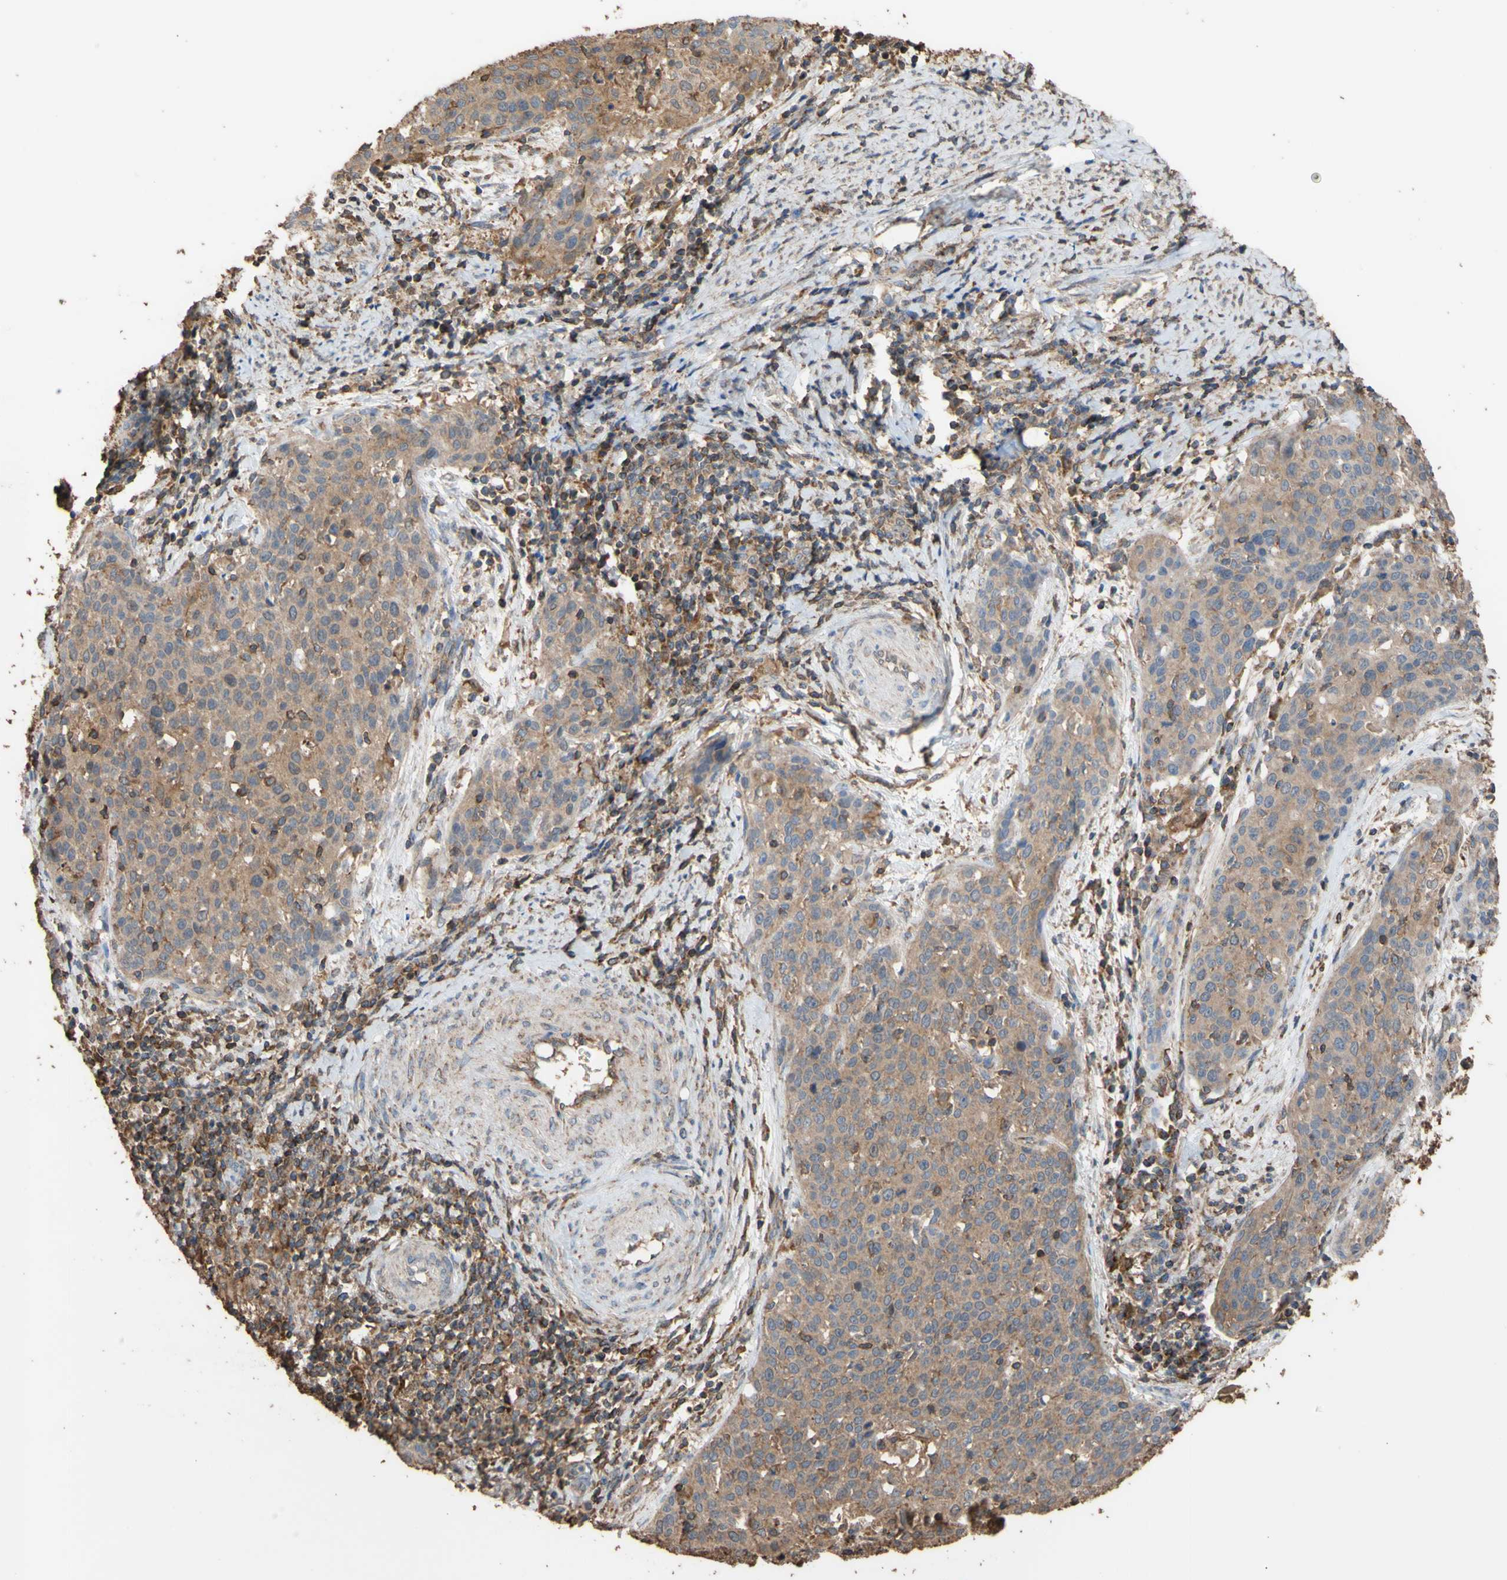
{"staining": {"intensity": "moderate", "quantity": ">75%", "location": "cytoplasmic/membranous"}, "tissue": "cervical cancer", "cell_type": "Tumor cells", "image_type": "cancer", "snomed": [{"axis": "morphology", "description": "Squamous cell carcinoma, NOS"}, {"axis": "topography", "description": "Cervix"}], "caption": "A high-resolution photomicrograph shows IHC staining of cervical cancer, which reveals moderate cytoplasmic/membranous staining in about >75% of tumor cells. The staining is performed using DAB brown chromogen to label protein expression. The nuclei are counter-stained blue using hematoxylin.", "gene": "ALDH9A1", "patient": {"sex": "female", "age": 38}}